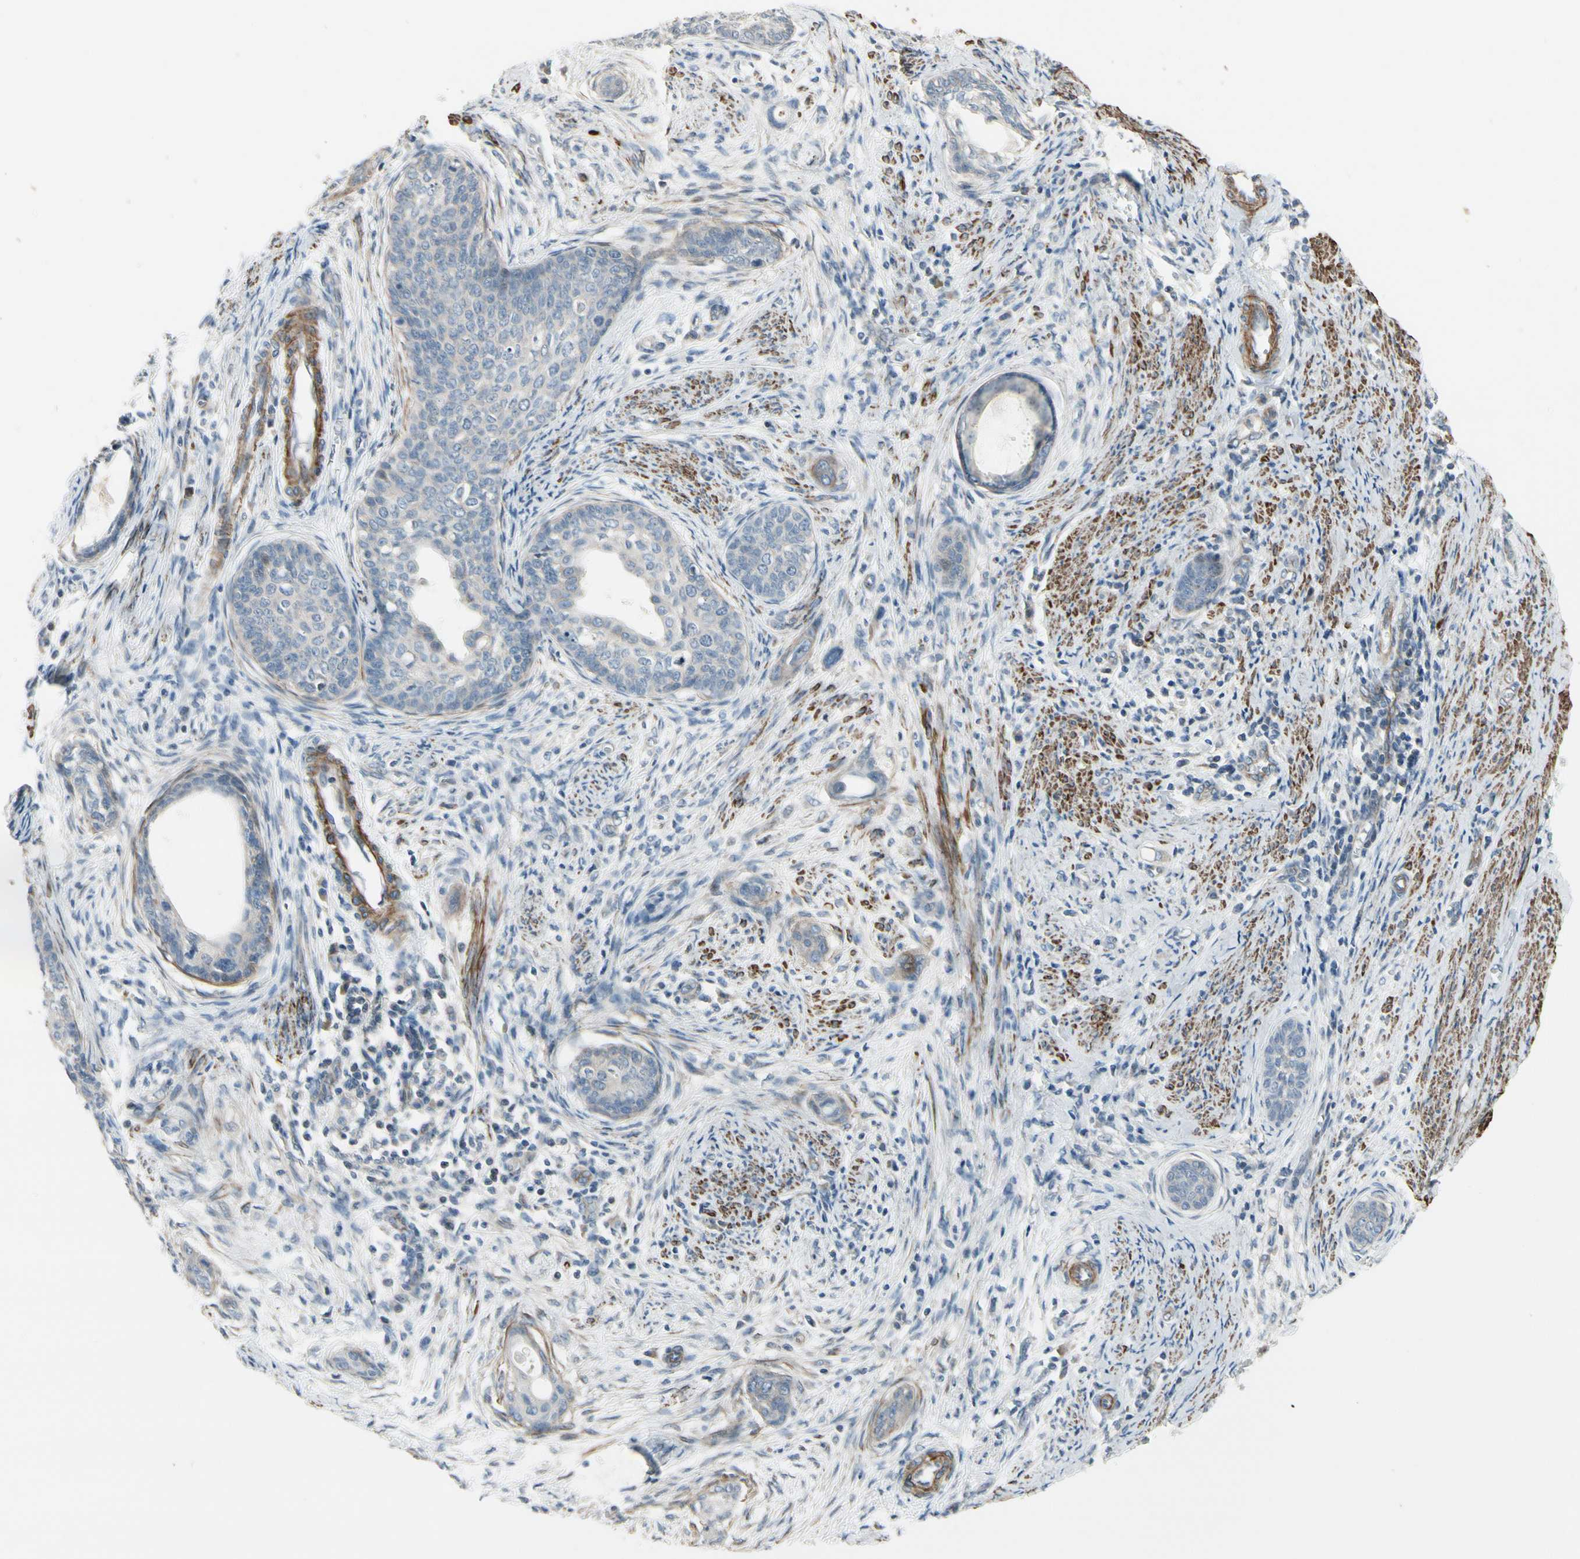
{"staining": {"intensity": "negative", "quantity": "none", "location": "none"}, "tissue": "cervical cancer", "cell_type": "Tumor cells", "image_type": "cancer", "snomed": [{"axis": "morphology", "description": "Squamous cell carcinoma, NOS"}, {"axis": "topography", "description": "Cervix"}], "caption": "Image shows no significant protein staining in tumor cells of cervical cancer.", "gene": "TPM1", "patient": {"sex": "female", "age": 33}}